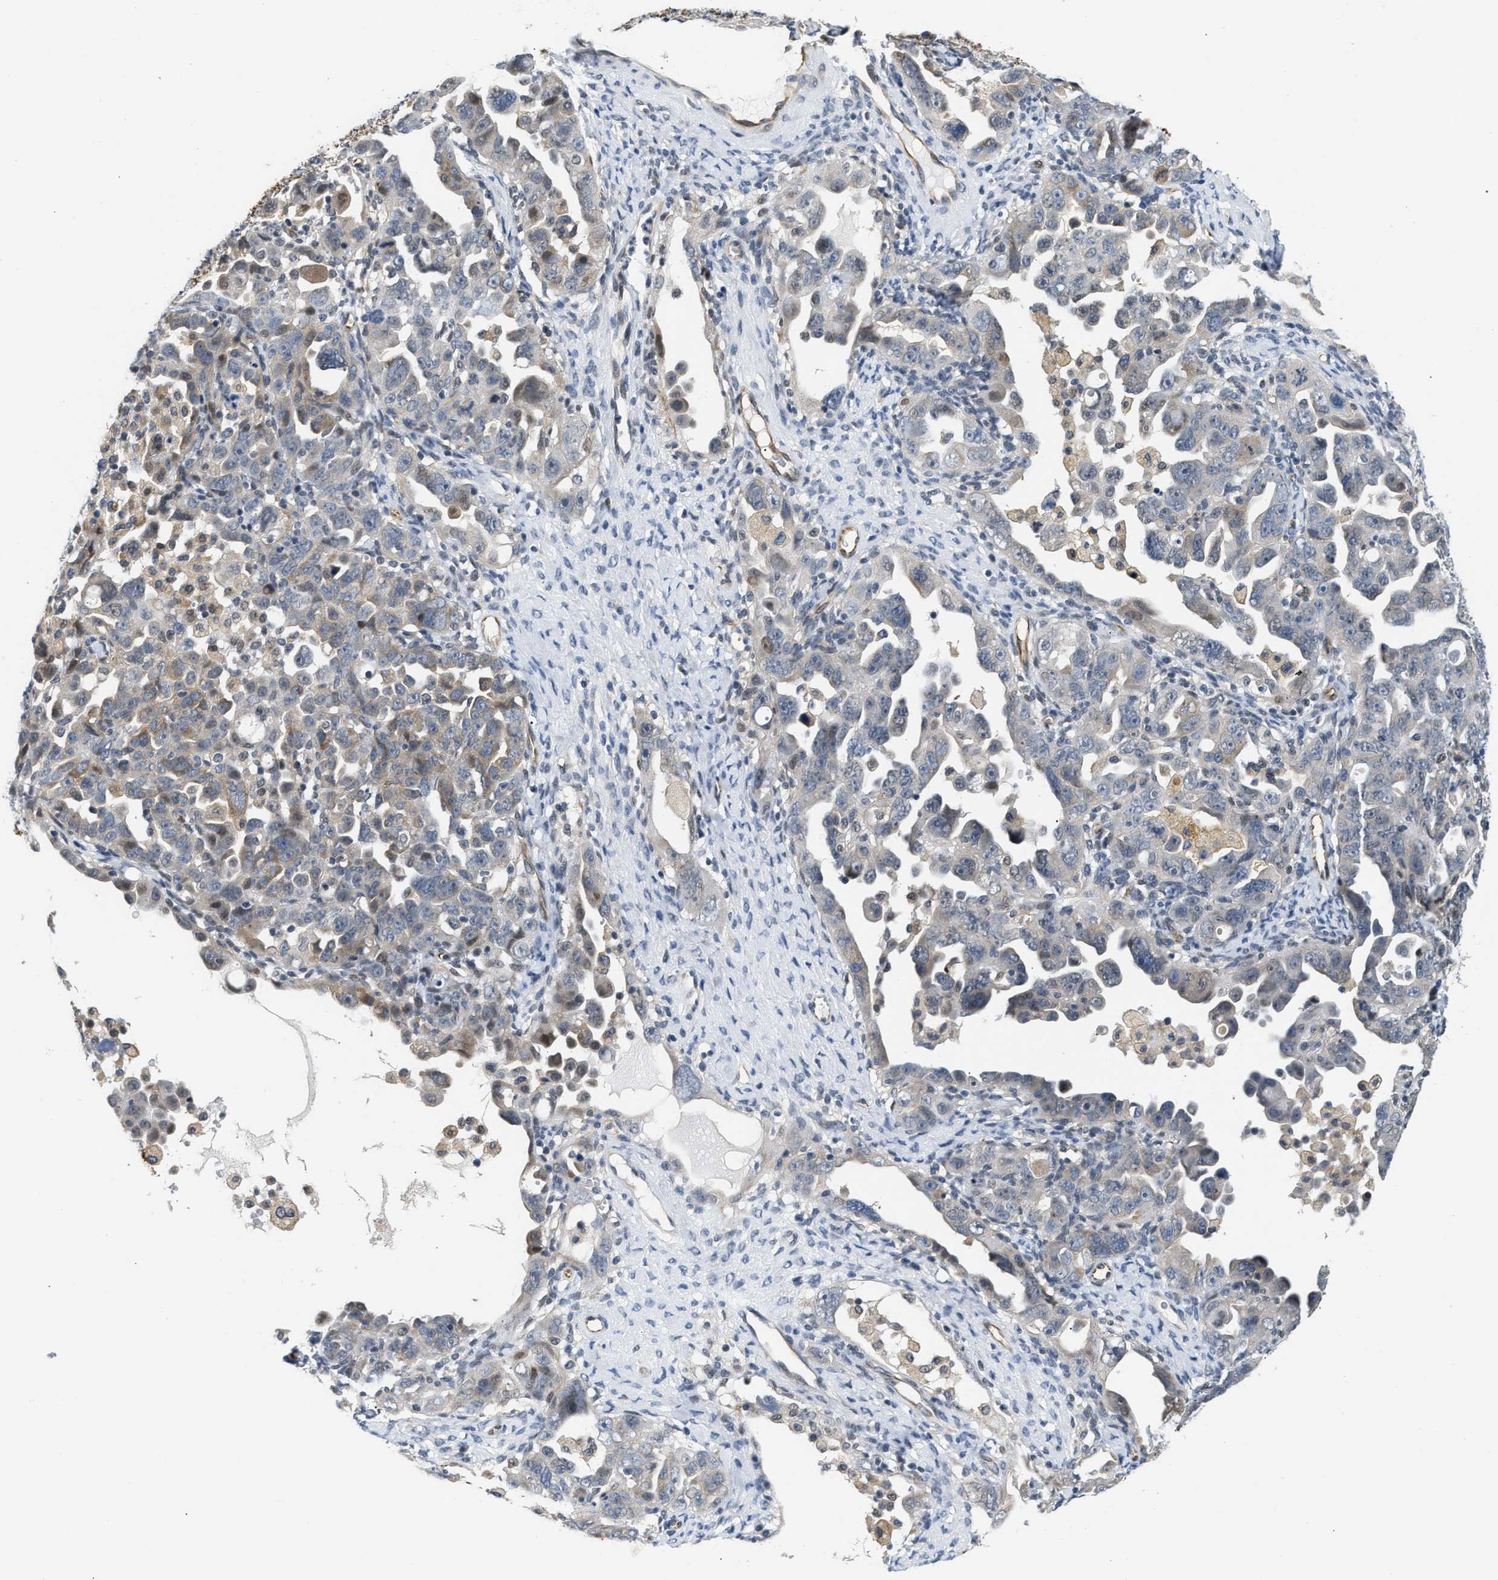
{"staining": {"intensity": "weak", "quantity": "<25%", "location": "cytoplasmic/membranous"}, "tissue": "ovarian cancer", "cell_type": "Tumor cells", "image_type": "cancer", "snomed": [{"axis": "morphology", "description": "Cystadenocarcinoma, serous, NOS"}, {"axis": "topography", "description": "Ovary"}], "caption": "The photomicrograph exhibits no significant positivity in tumor cells of serous cystadenocarcinoma (ovarian).", "gene": "PPM1H", "patient": {"sex": "female", "age": 66}}